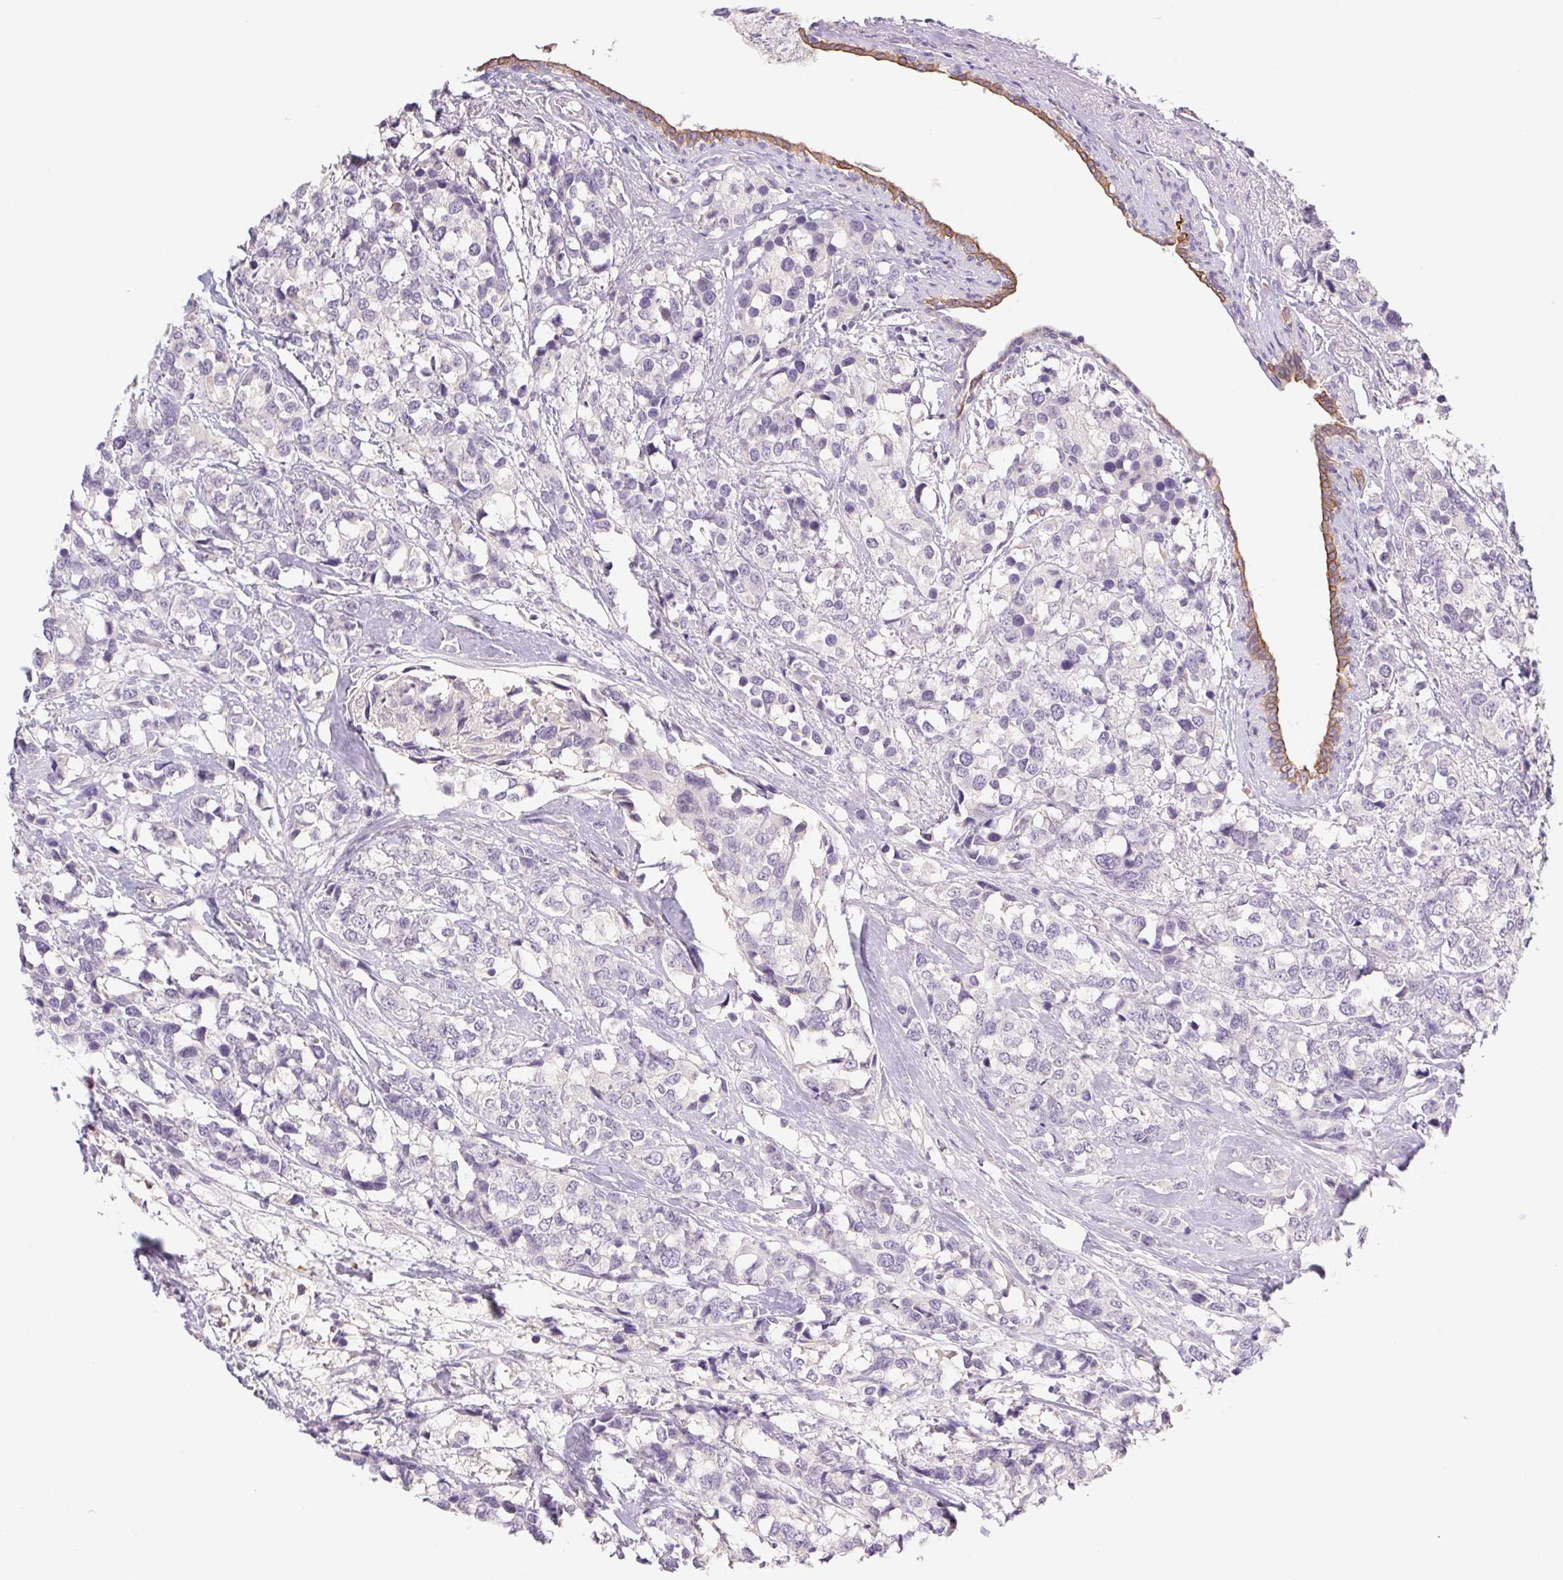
{"staining": {"intensity": "negative", "quantity": "none", "location": "none"}, "tissue": "breast cancer", "cell_type": "Tumor cells", "image_type": "cancer", "snomed": [{"axis": "morphology", "description": "Lobular carcinoma"}, {"axis": "topography", "description": "Breast"}], "caption": "High power microscopy micrograph of an immunohistochemistry (IHC) micrograph of breast cancer, revealing no significant positivity in tumor cells.", "gene": "PNMA8B", "patient": {"sex": "female", "age": 59}}